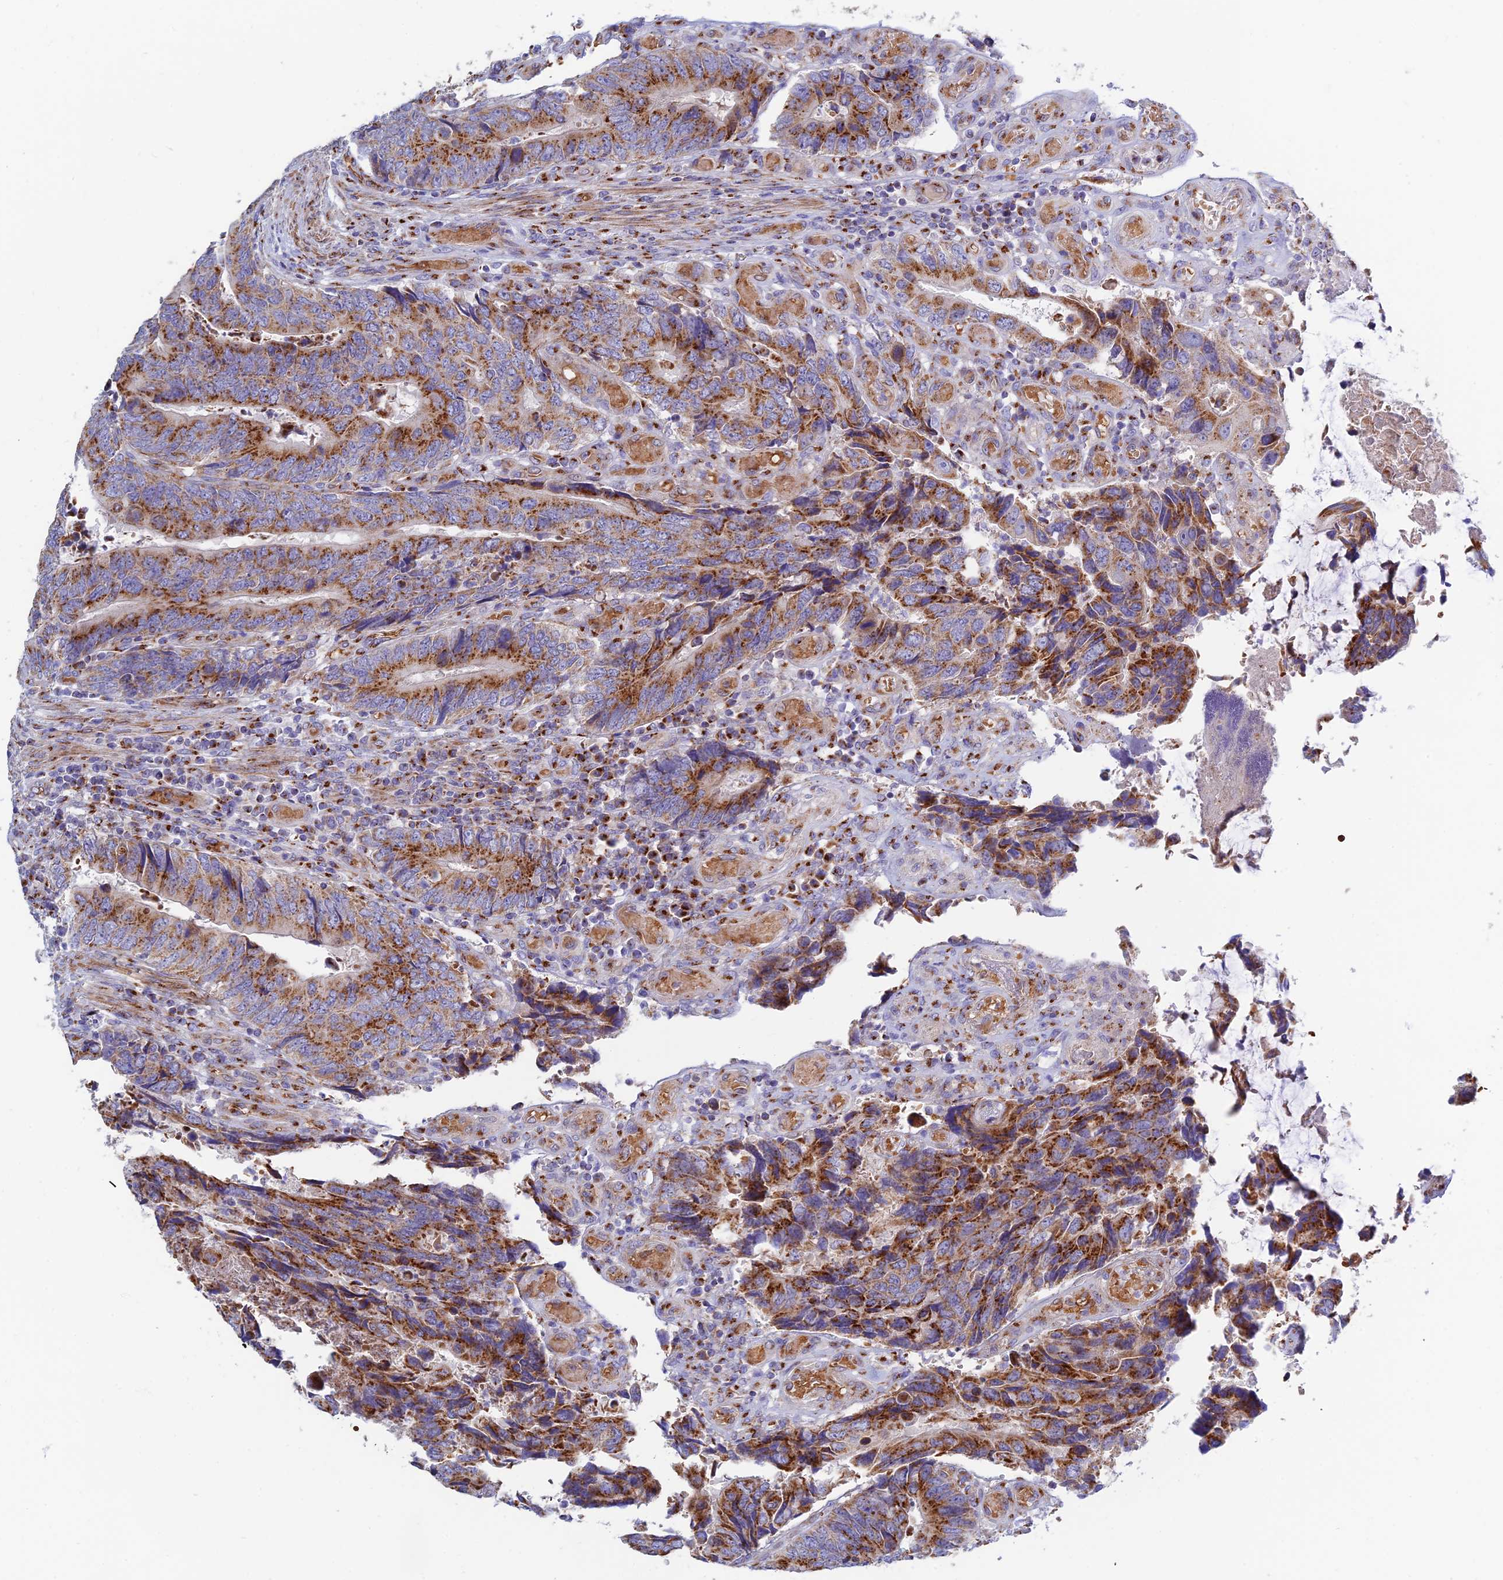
{"staining": {"intensity": "moderate", "quantity": ">75%", "location": "cytoplasmic/membranous"}, "tissue": "colorectal cancer", "cell_type": "Tumor cells", "image_type": "cancer", "snomed": [{"axis": "morphology", "description": "Adenocarcinoma, NOS"}, {"axis": "topography", "description": "Colon"}], "caption": "This photomicrograph demonstrates immunohistochemistry (IHC) staining of colorectal cancer, with medium moderate cytoplasmic/membranous expression in about >75% of tumor cells.", "gene": "HS2ST1", "patient": {"sex": "male", "age": 87}}